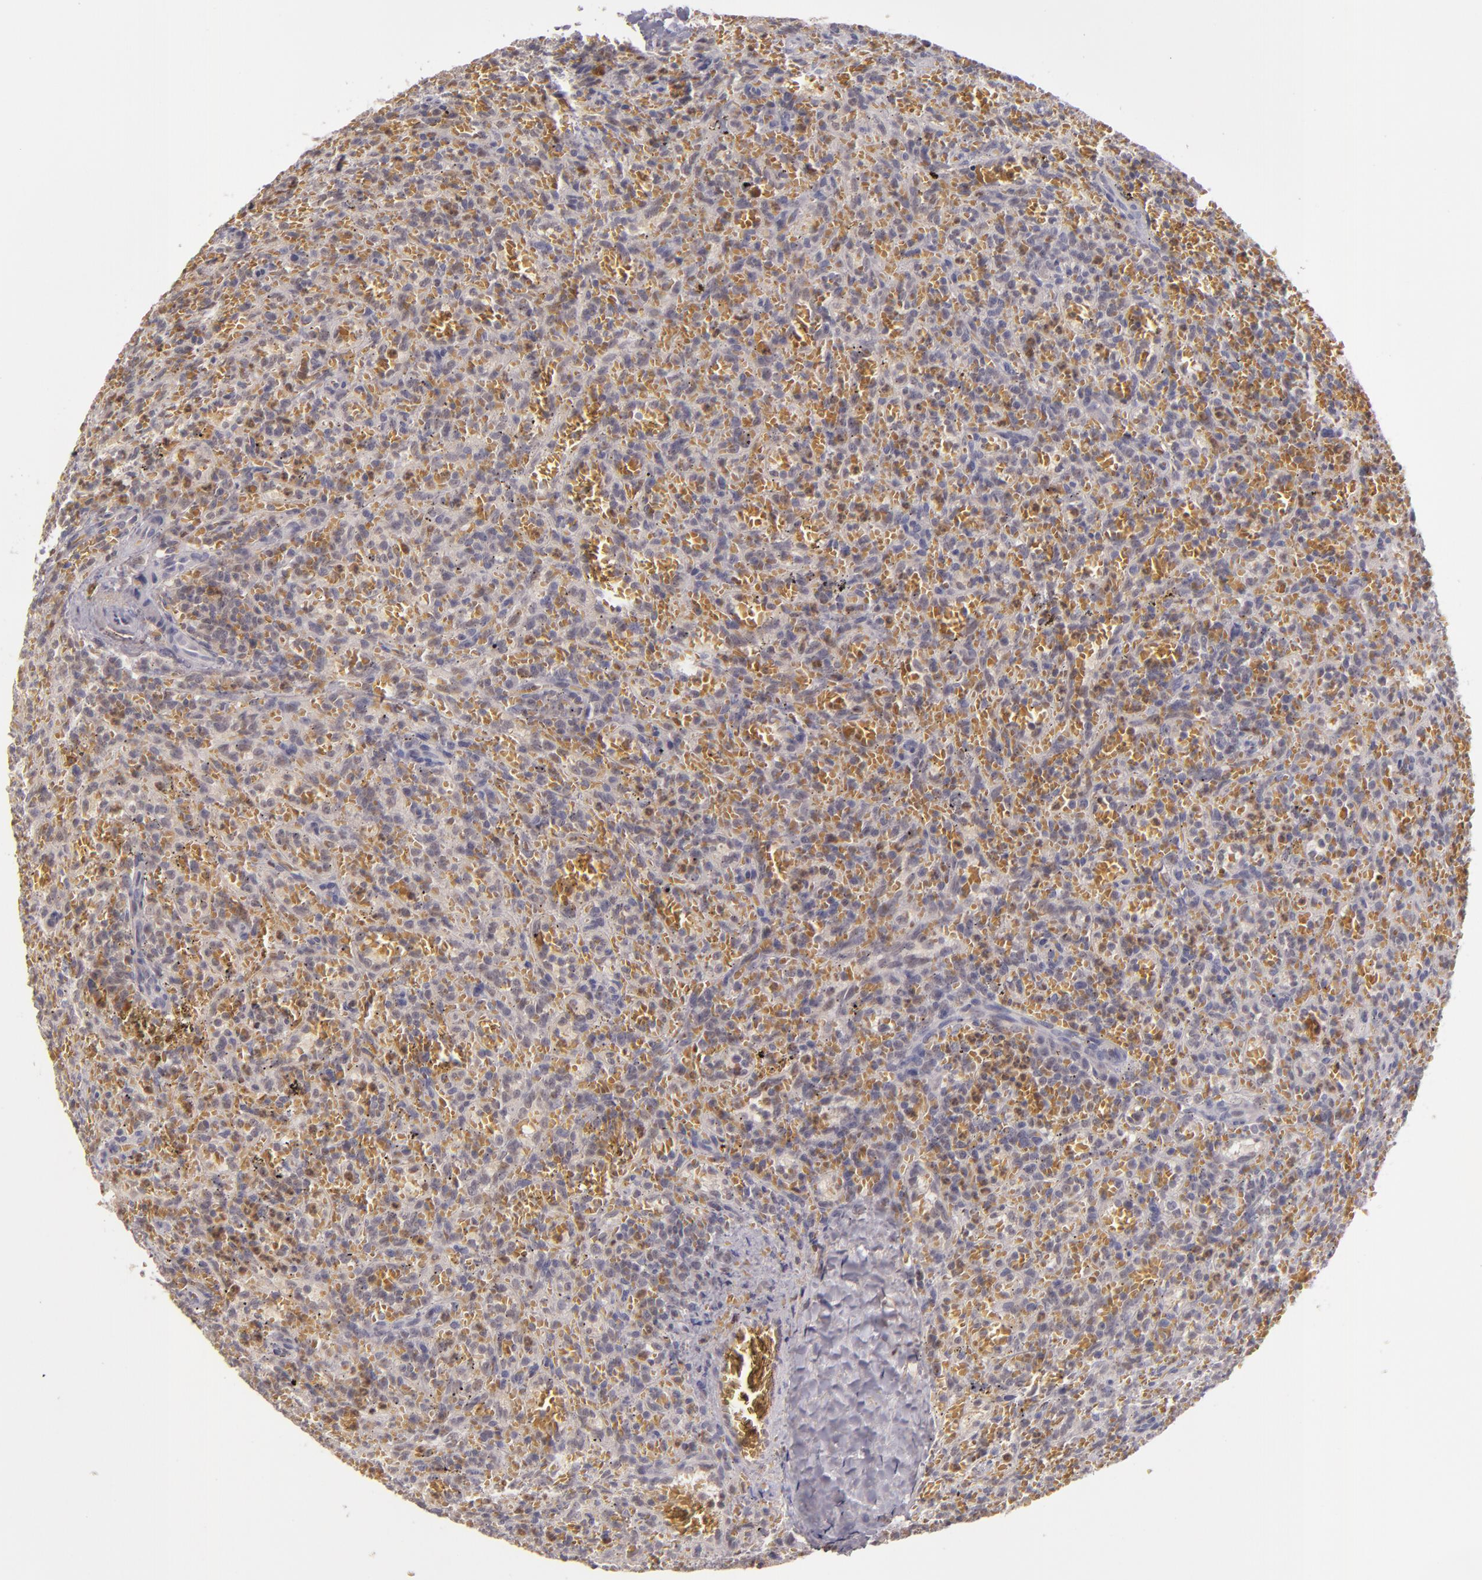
{"staining": {"intensity": "weak", "quantity": "<25%", "location": "nuclear"}, "tissue": "lymphoma", "cell_type": "Tumor cells", "image_type": "cancer", "snomed": [{"axis": "morphology", "description": "Malignant lymphoma, non-Hodgkin's type, Low grade"}, {"axis": "topography", "description": "Spleen"}], "caption": "DAB immunohistochemical staining of lymphoma exhibits no significant expression in tumor cells.", "gene": "LRG1", "patient": {"sex": "female", "age": 64}}